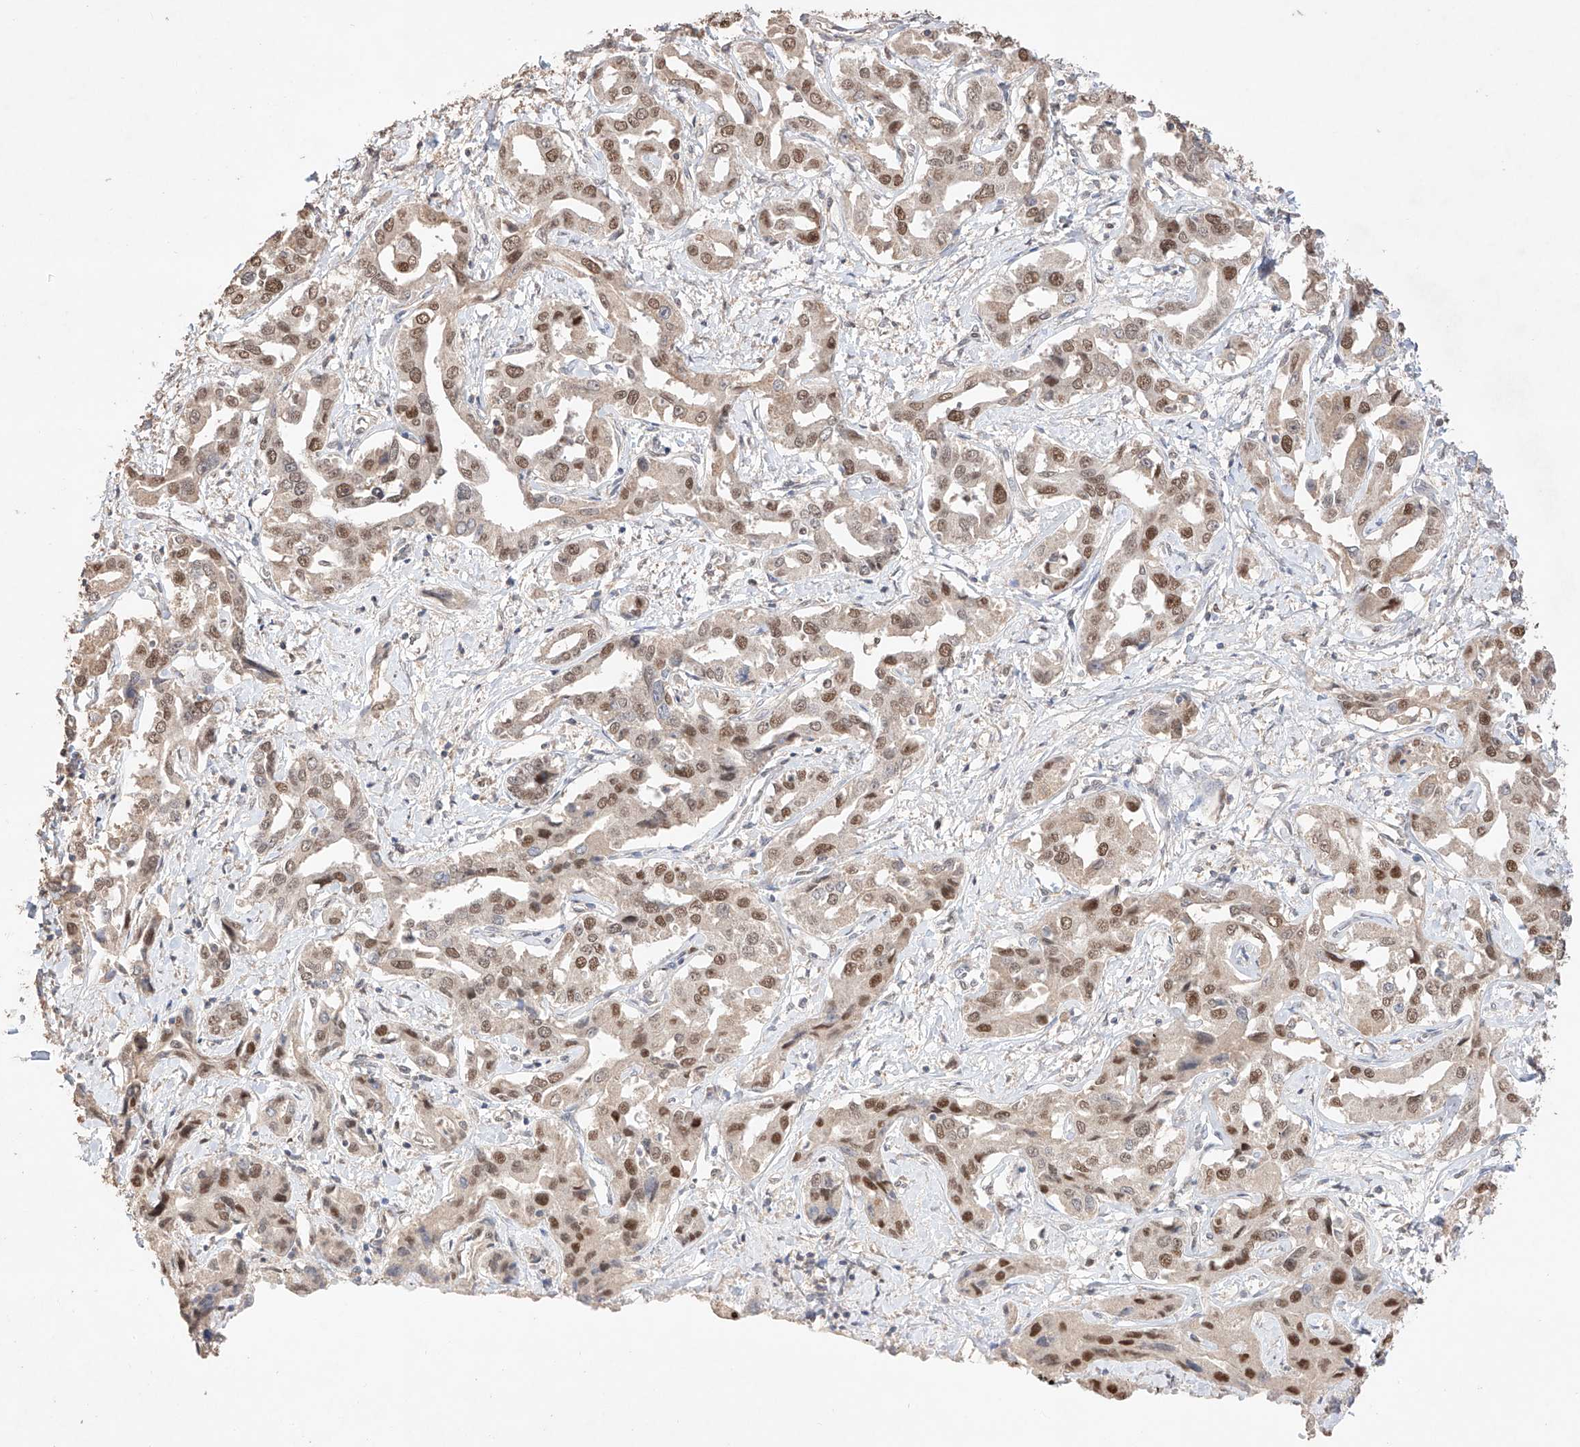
{"staining": {"intensity": "moderate", "quantity": ">75%", "location": "nuclear"}, "tissue": "liver cancer", "cell_type": "Tumor cells", "image_type": "cancer", "snomed": [{"axis": "morphology", "description": "Cholangiocarcinoma"}, {"axis": "topography", "description": "Liver"}], "caption": "Protein staining of liver cancer (cholangiocarcinoma) tissue exhibits moderate nuclear staining in about >75% of tumor cells. Nuclei are stained in blue.", "gene": "APIP", "patient": {"sex": "male", "age": 59}}